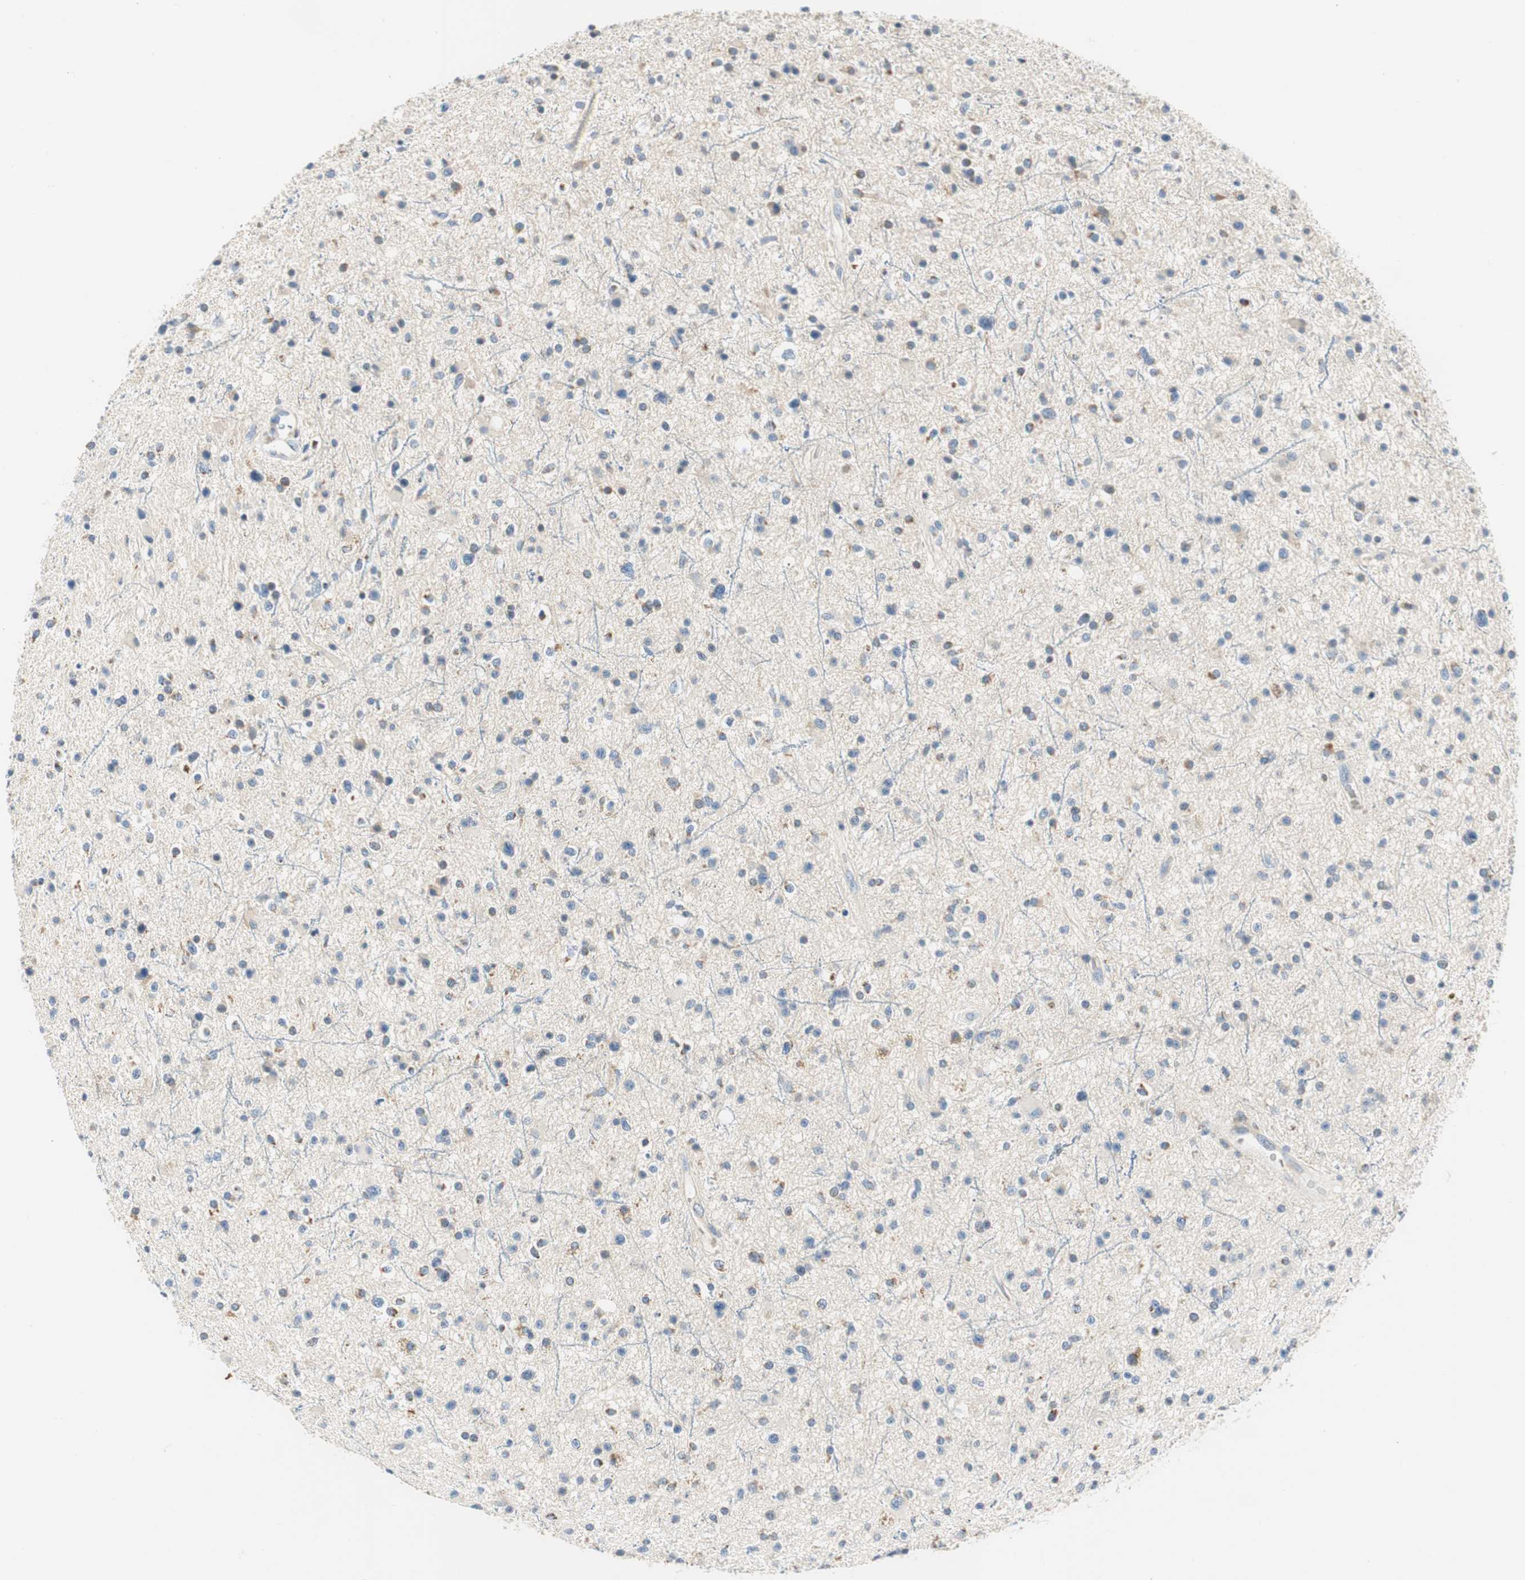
{"staining": {"intensity": "moderate", "quantity": "<25%", "location": "cytoplasmic/membranous"}, "tissue": "glioma", "cell_type": "Tumor cells", "image_type": "cancer", "snomed": [{"axis": "morphology", "description": "Glioma, malignant, High grade"}, {"axis": "topography", "description": "Brain"}], "caption": "An image showing moderate cytoplasmic/membranous positivity in about <25% of tumor cells in glioma, as visualized by brown immunohistochemical staining.", "gene": "RORB", "patient": {"sex": "male", "age": 33}}